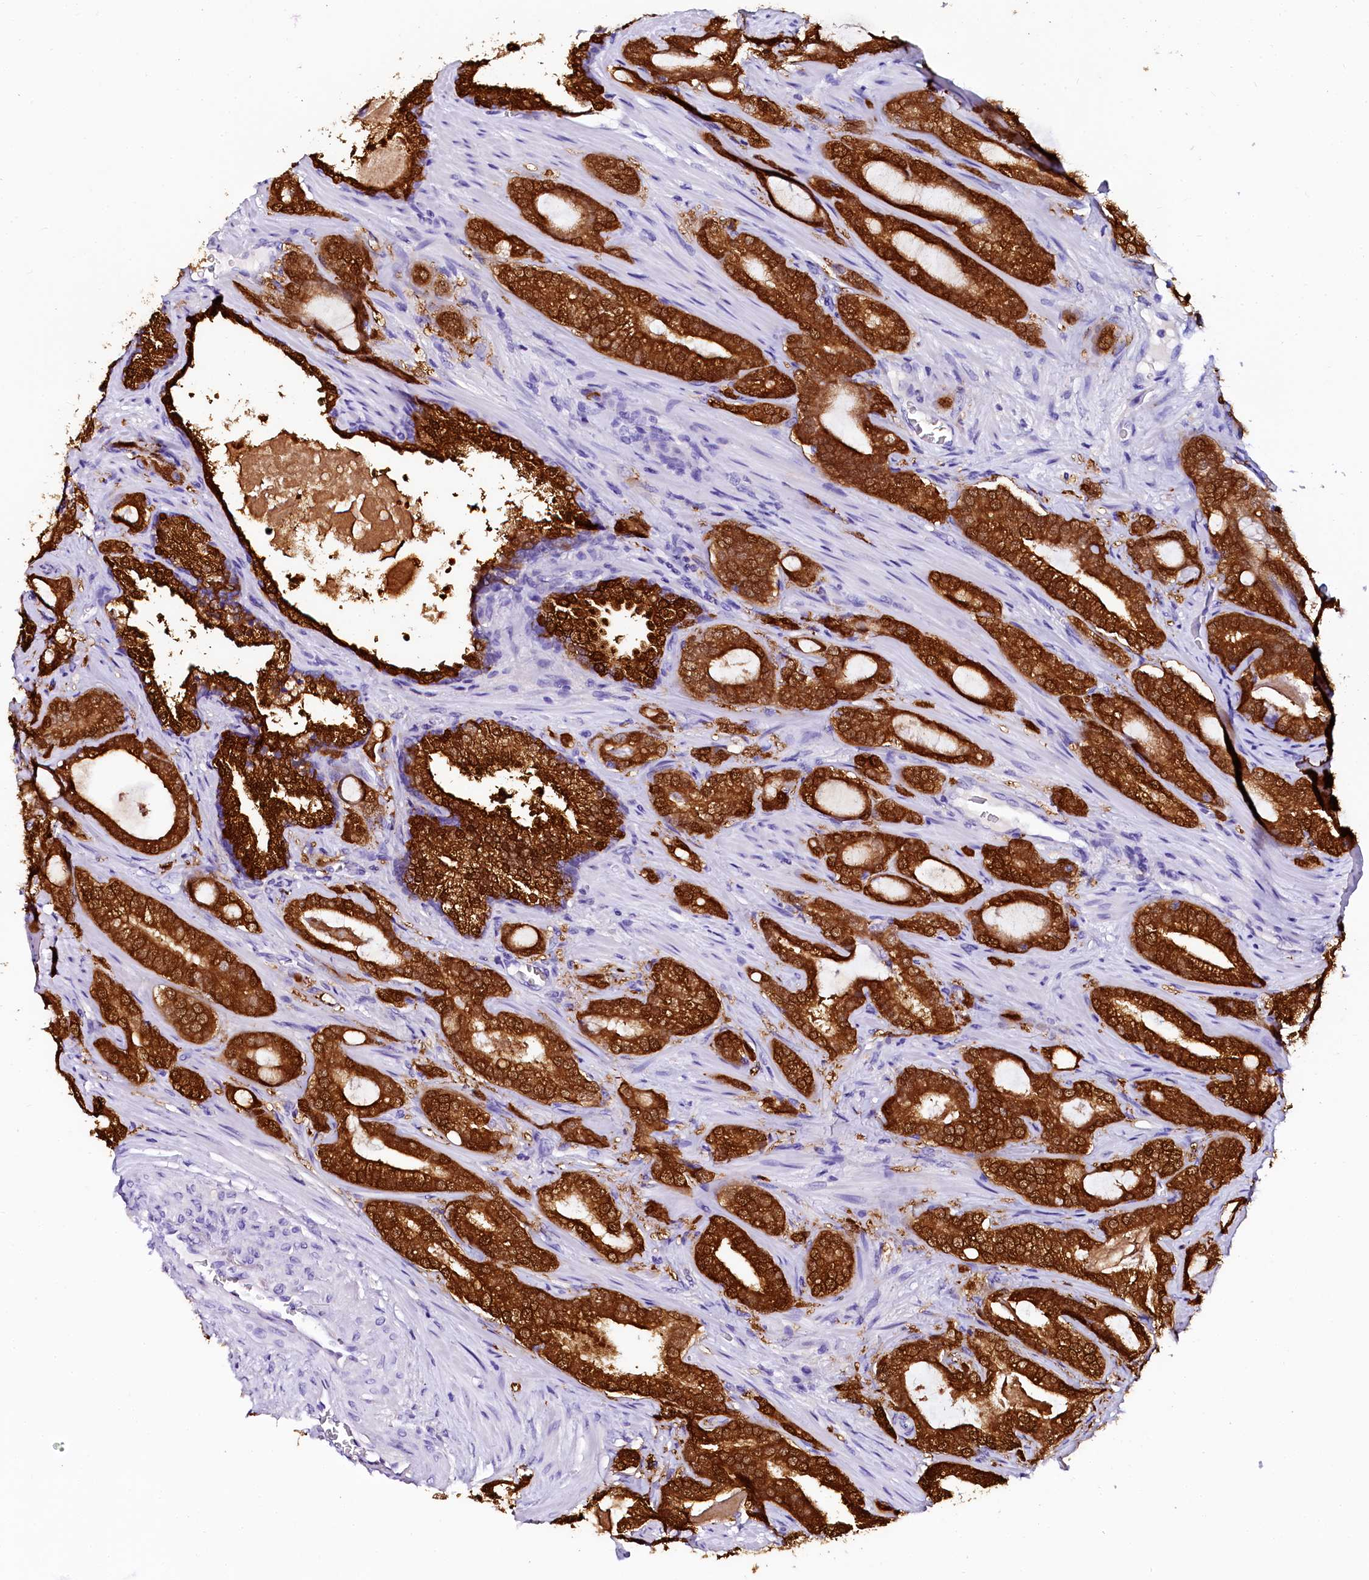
{"staining": {"intensity": "strong", "quantity": ">75%", "location": "cytoplasmic/membranous"}, "tissue": "prostate cancer", "cell_type": "Tumor cells", "image_type": "cancer", "snomed": [{"axis": "morphology", "description": "Adenocarcinoma, High grade"}, {"axis": "topography", "description": "Prostate"}], "caption": "Protein expression analysis of adenocarcinoma (high-grade) (prostate) shows strong cytoplasmic/membranous expression in approximately >75% of tumor cells.", "gene": "SORD", "patient": {"sex": "male", "age": 63}}